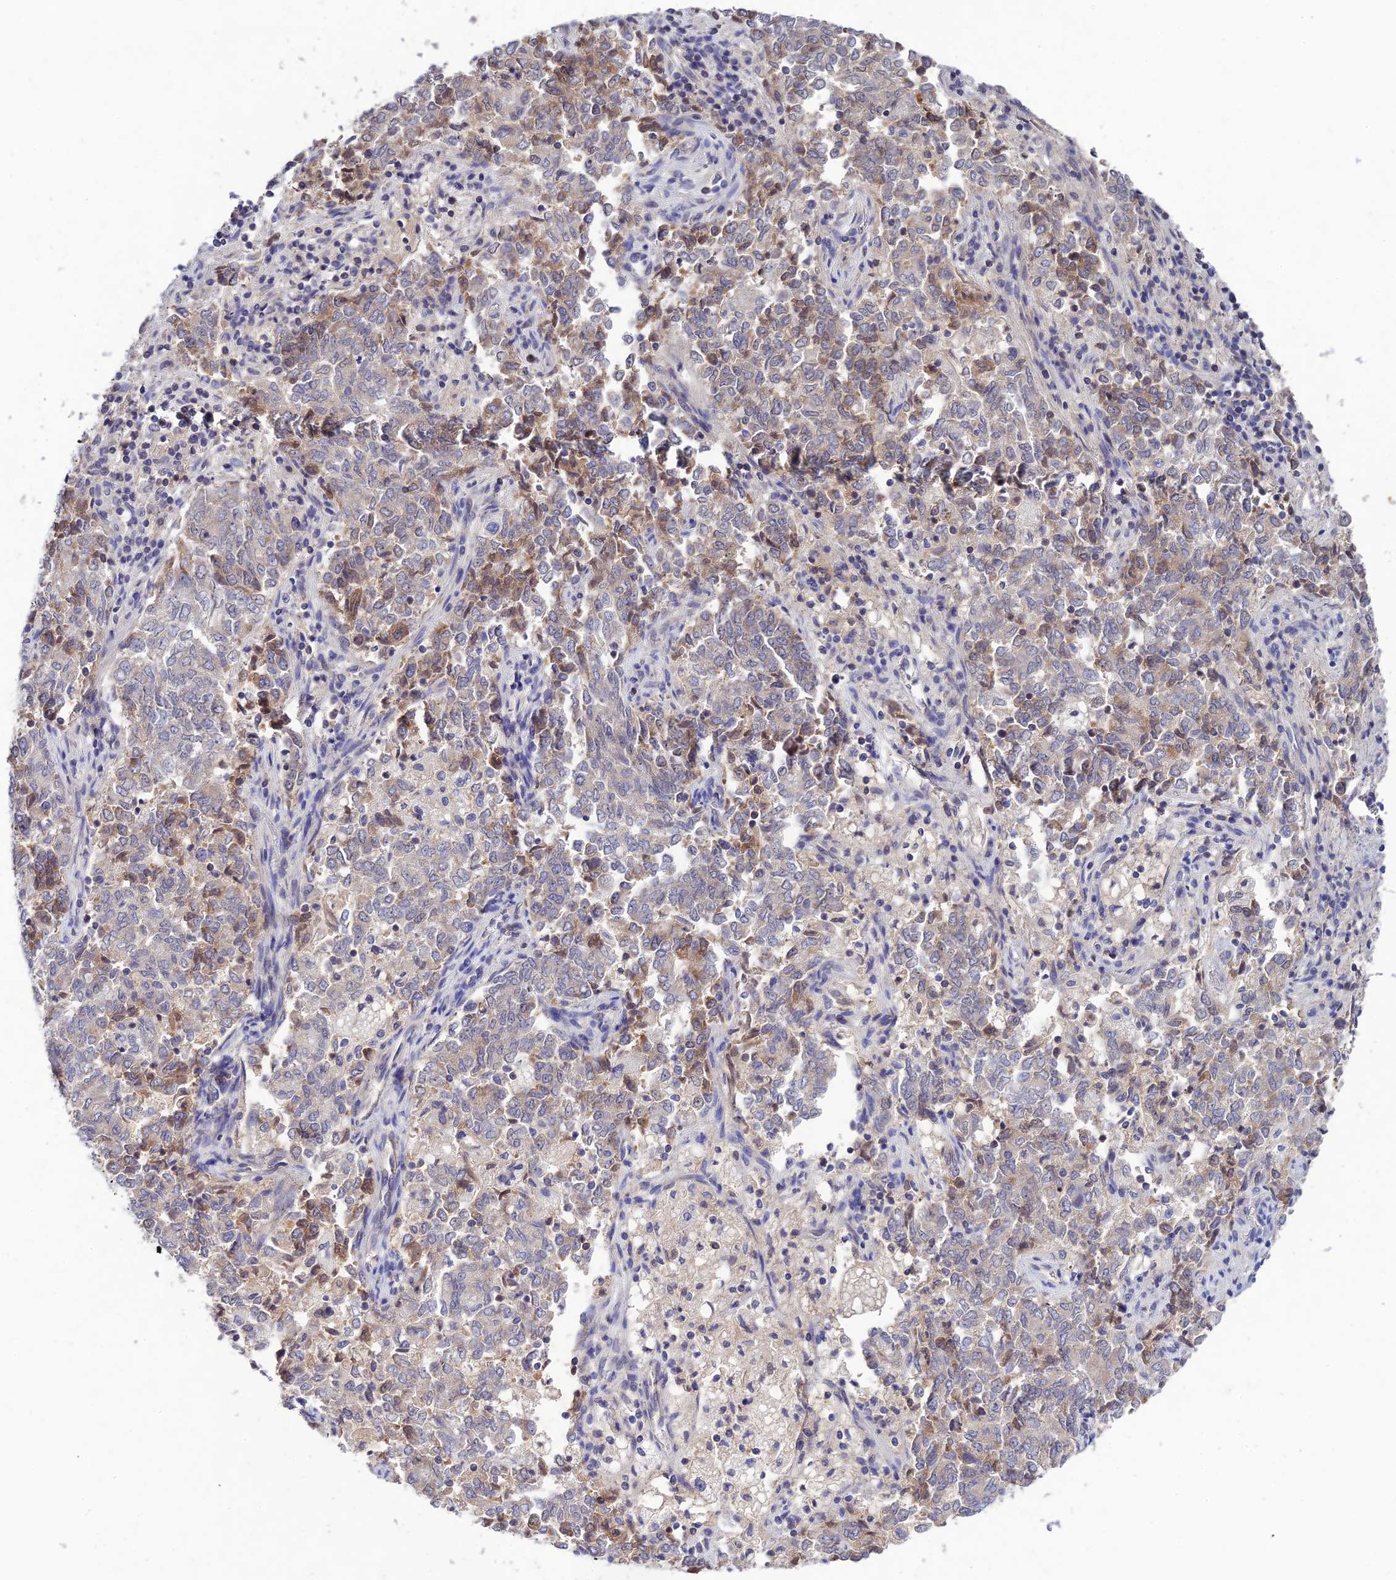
{"staining": {"intensity": "negative", "quantity": "none", "location": "none"}, "tissue": "endometrial cancer", "cell_type": "Tumor cells", "image_type": "cancer", "snomed": [{"axis": "morphology", "description": "Adenocarcinoma, NOS"}, {"axis": "topography", "description": "Endometrium"}], "caption": "IHC photomicrograph of neoplastic tissue: human endometrial cancer (adenocarcinoma) stained with DAB exhibits no significant protein expression in tumor cells. (Immunohistochemistry, brightfield microscopy, high magnification).", "gene": "CHST5", "patient": {"sex": "female", "age": 80}}